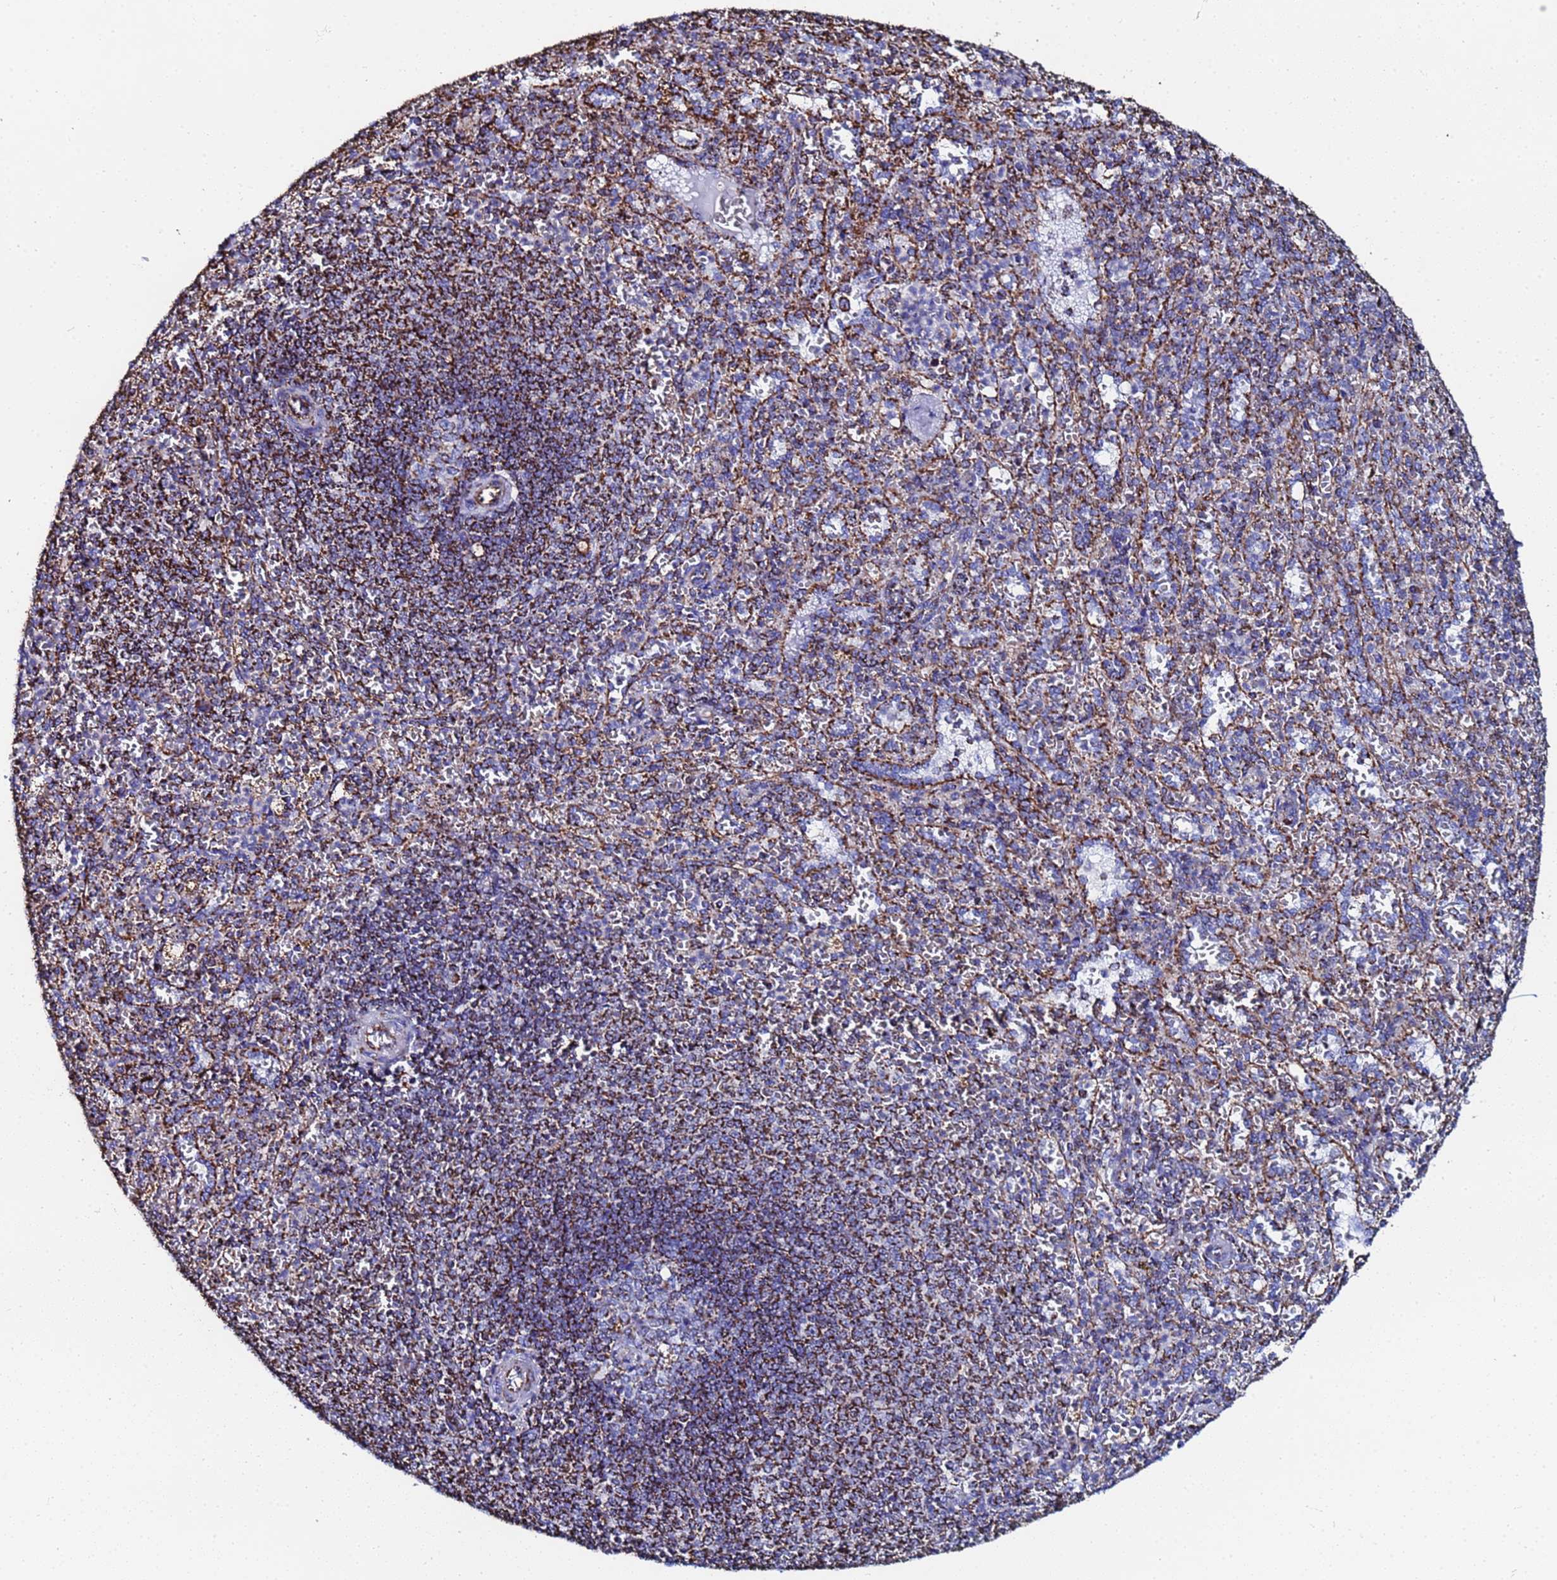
{"staining": {"intensity": "strong", "quantity": "25%-75%", "location": "cytoplasmic/membranous"}, "tissue": "spleen", "cell_type": "Cells in red pulp", "image_type": "normal", "snomed": [{"axis": "morphology", "description": "Normal tissue, NOS"}, {"axis": "topography", "description": "Spleen"}], "caption": "Immunohistochemistry (IHC) of normal spleen displays high levels of strong cytoplasmic/membranous staining in approximately 25%-75% of cells in red pulp.", "gene": "GLUD1", "patient": {"sex": "female", "age": 21}}